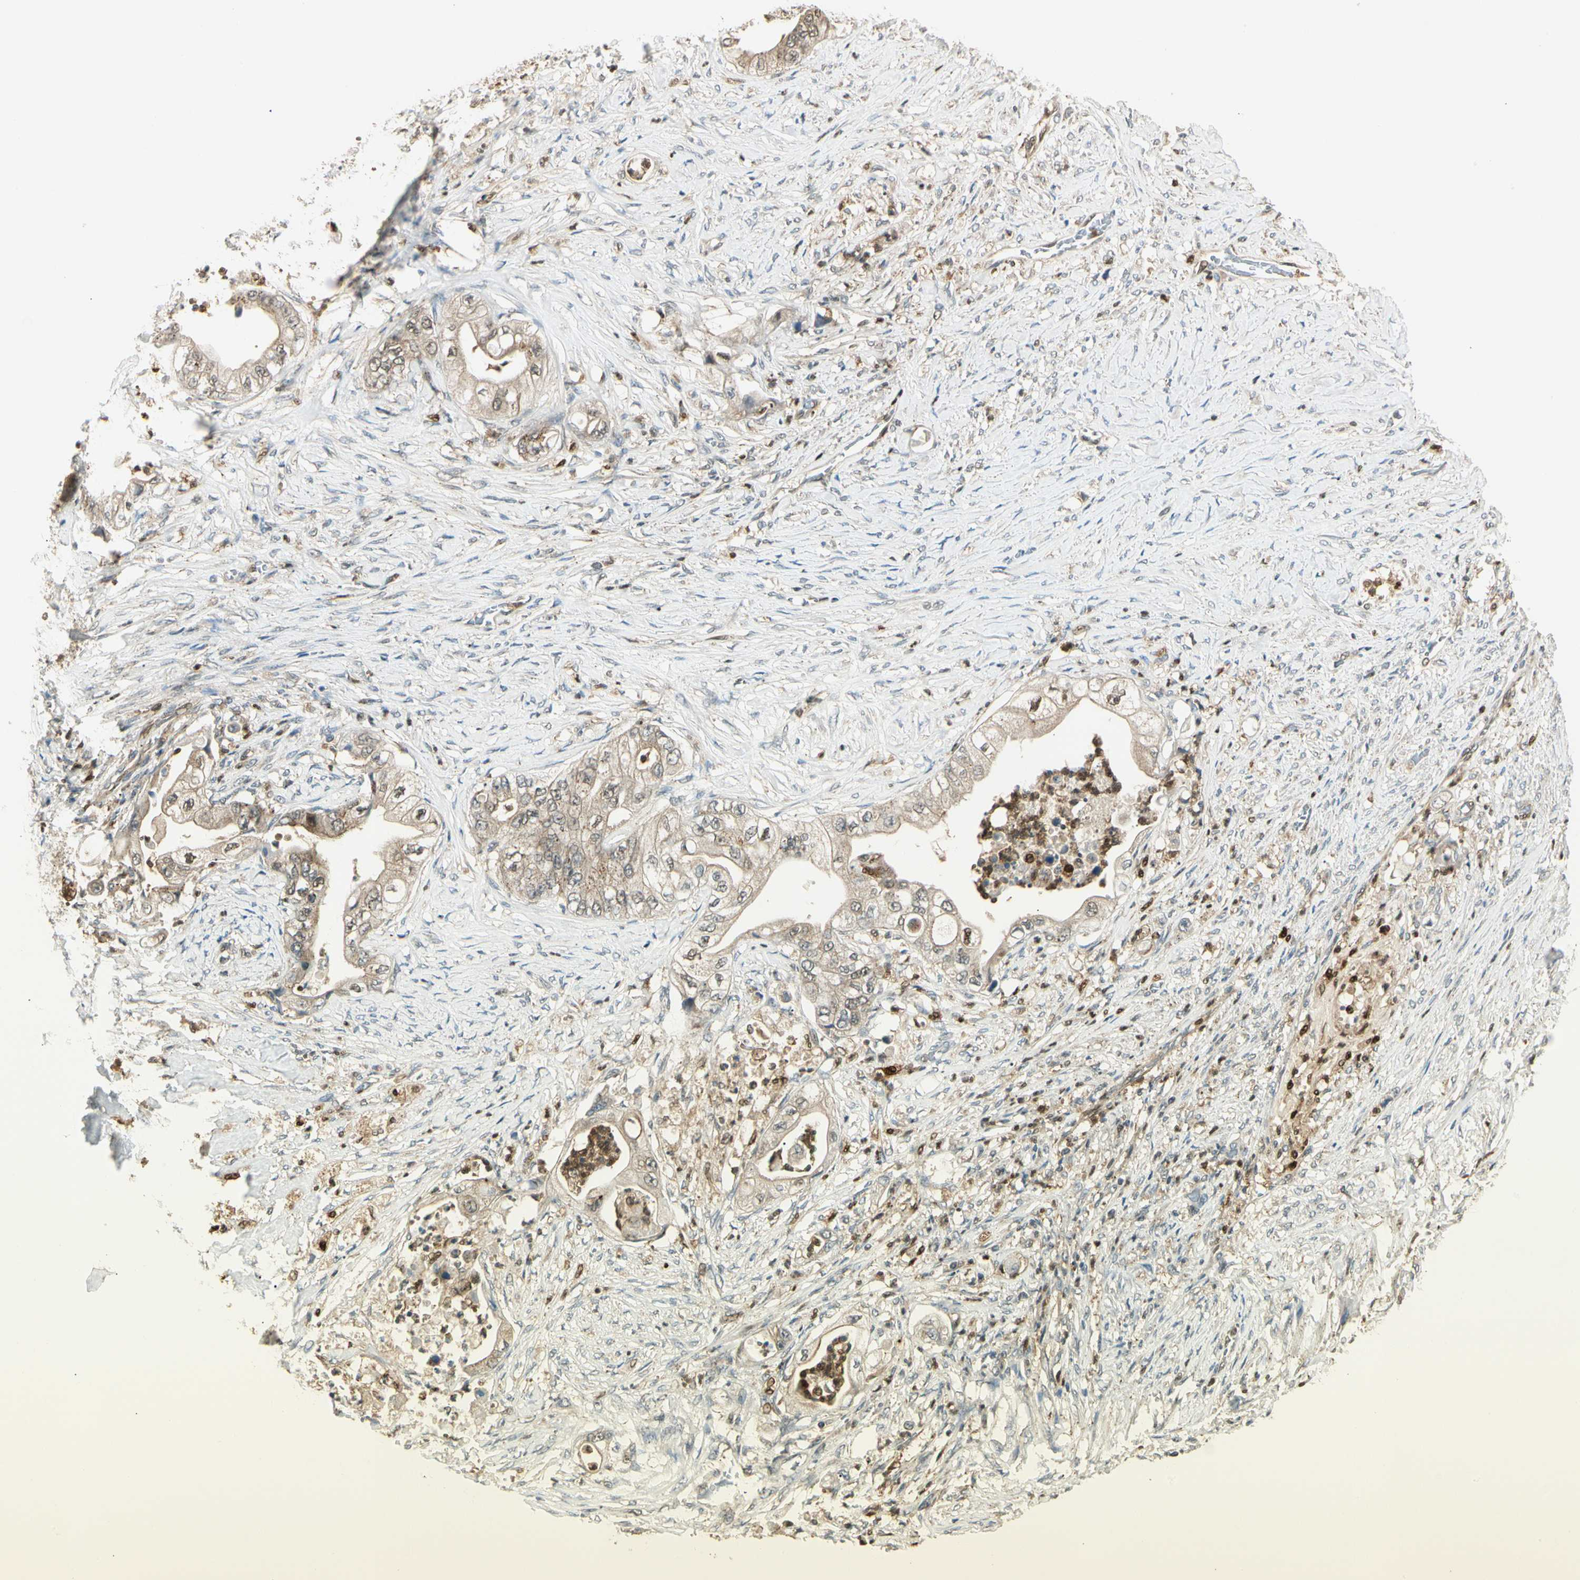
{"staining": {"intensity": "weak", "quantity": ">75%", "location": "nuclear"}, "tissue": "stomach cancer", "cell_type": "Tumor cells", "image_type": "cancer", "snomed": [{"axis": "morphology", "description": "Adenocarcinoma, NOS"}, {"axis": "topography", "description": "Stomach"}], "caption": "Tumor cells display low levels of weak nuclear expression in approximately >75% of cells in human stomach adenocarcinoma. (DAB (3,3'-diaminobenzidine) IHC, brown staining for protein, blue staining for nuclei).", "gene": "LTA4H", "patient": {"sex": "female", "age": 73}}